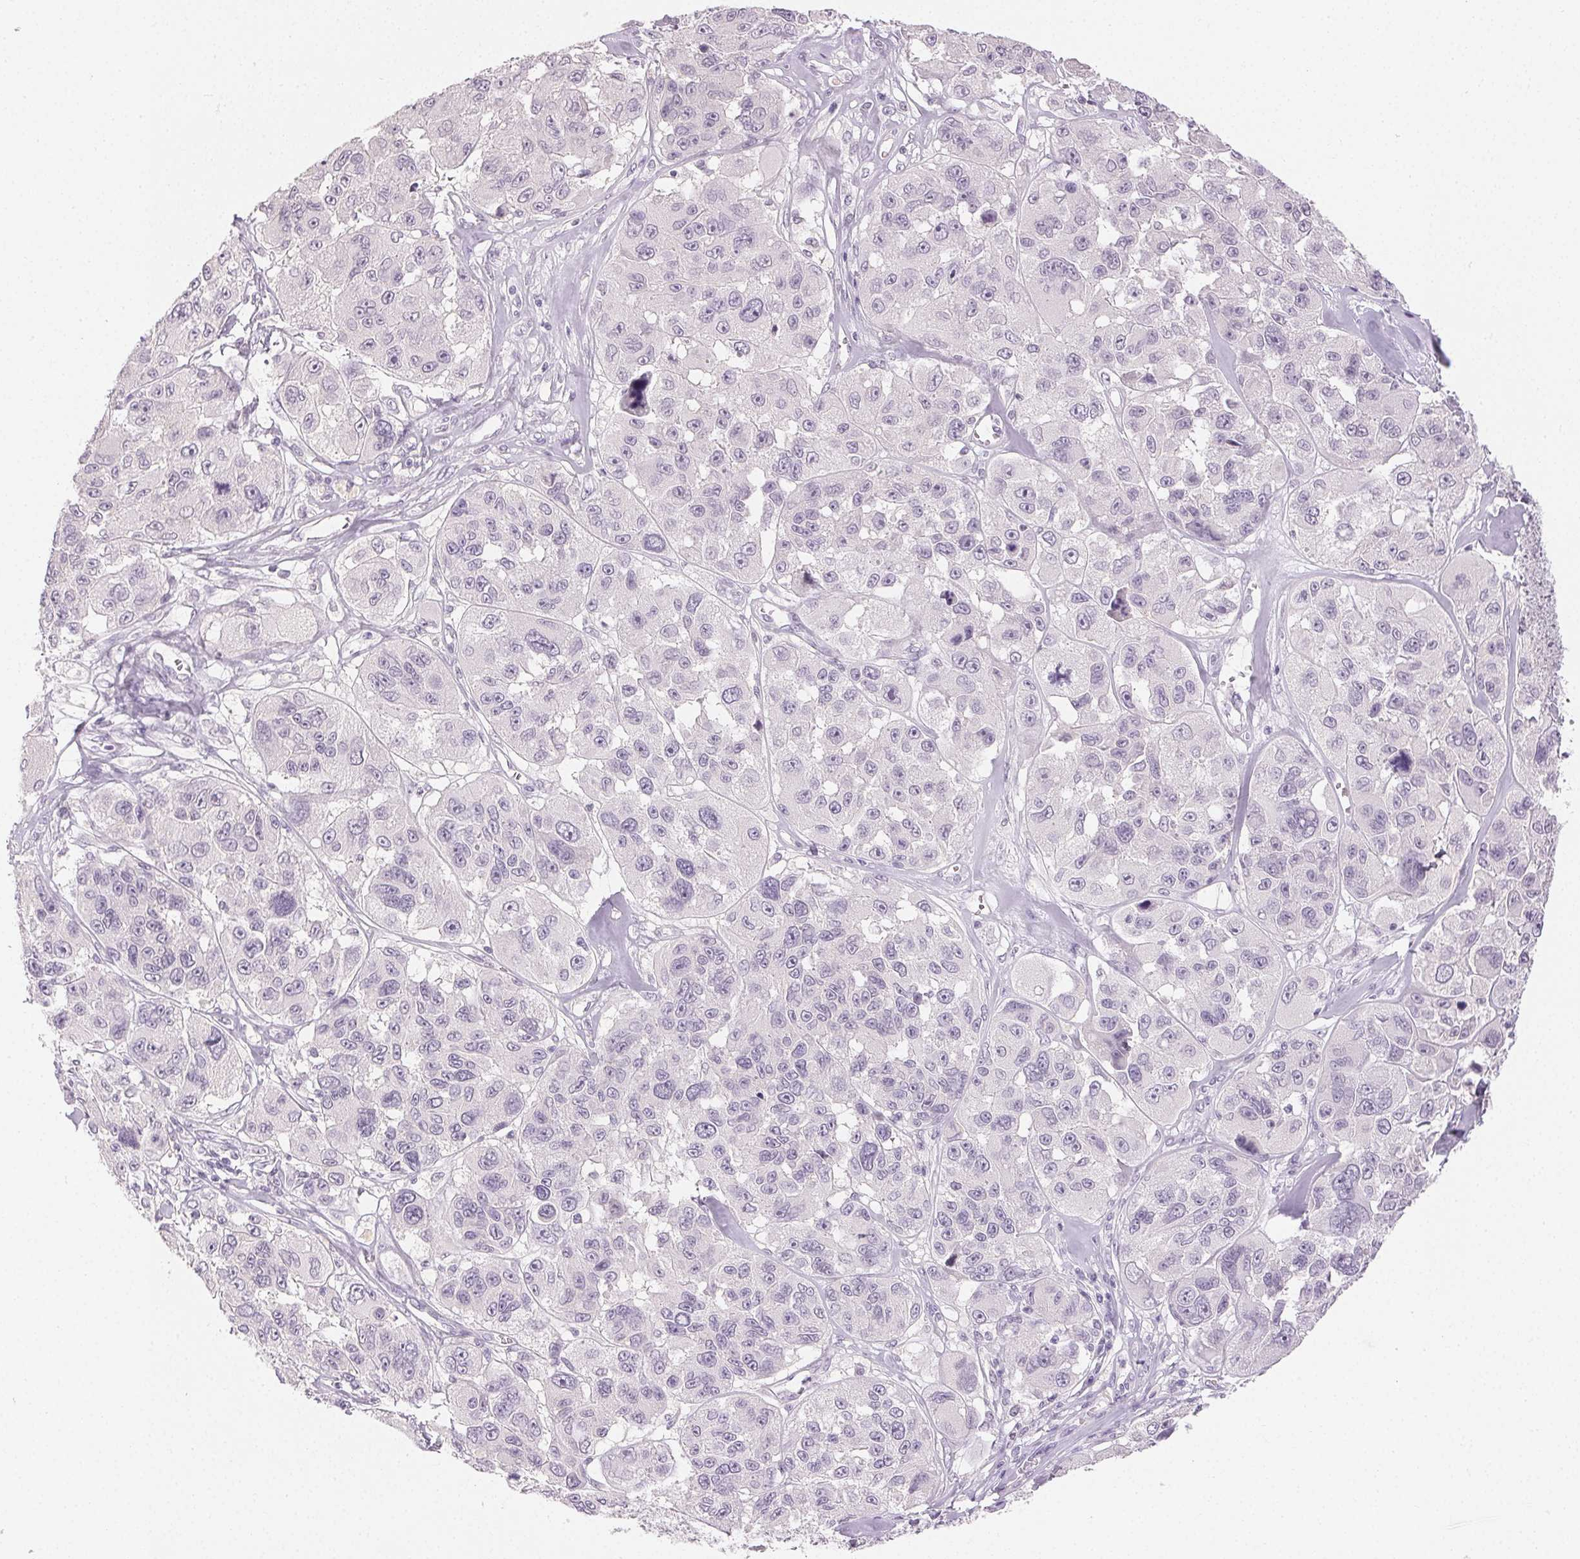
{"staining": {"intensity": "negative", "quantity": "none", "location": "none"}, "tissue": "melanoma", "cell_type": "Tumor cells", "image_type": "cancer", "snomed": [{"axis": "morphology", "description": "Malignant melanoma, NOS"}, {"axis": "topography", "description": "Skin"}], "caption": "Immunohistochemistry histopathology image of neoplastic tissue: human melanoma stained with DAB (3,3'-diaminobenzidine) displays no significant protein positivity in tumor cells.", "gene": "SFTPD", "patient": {"sex": "female", "age": 66}}